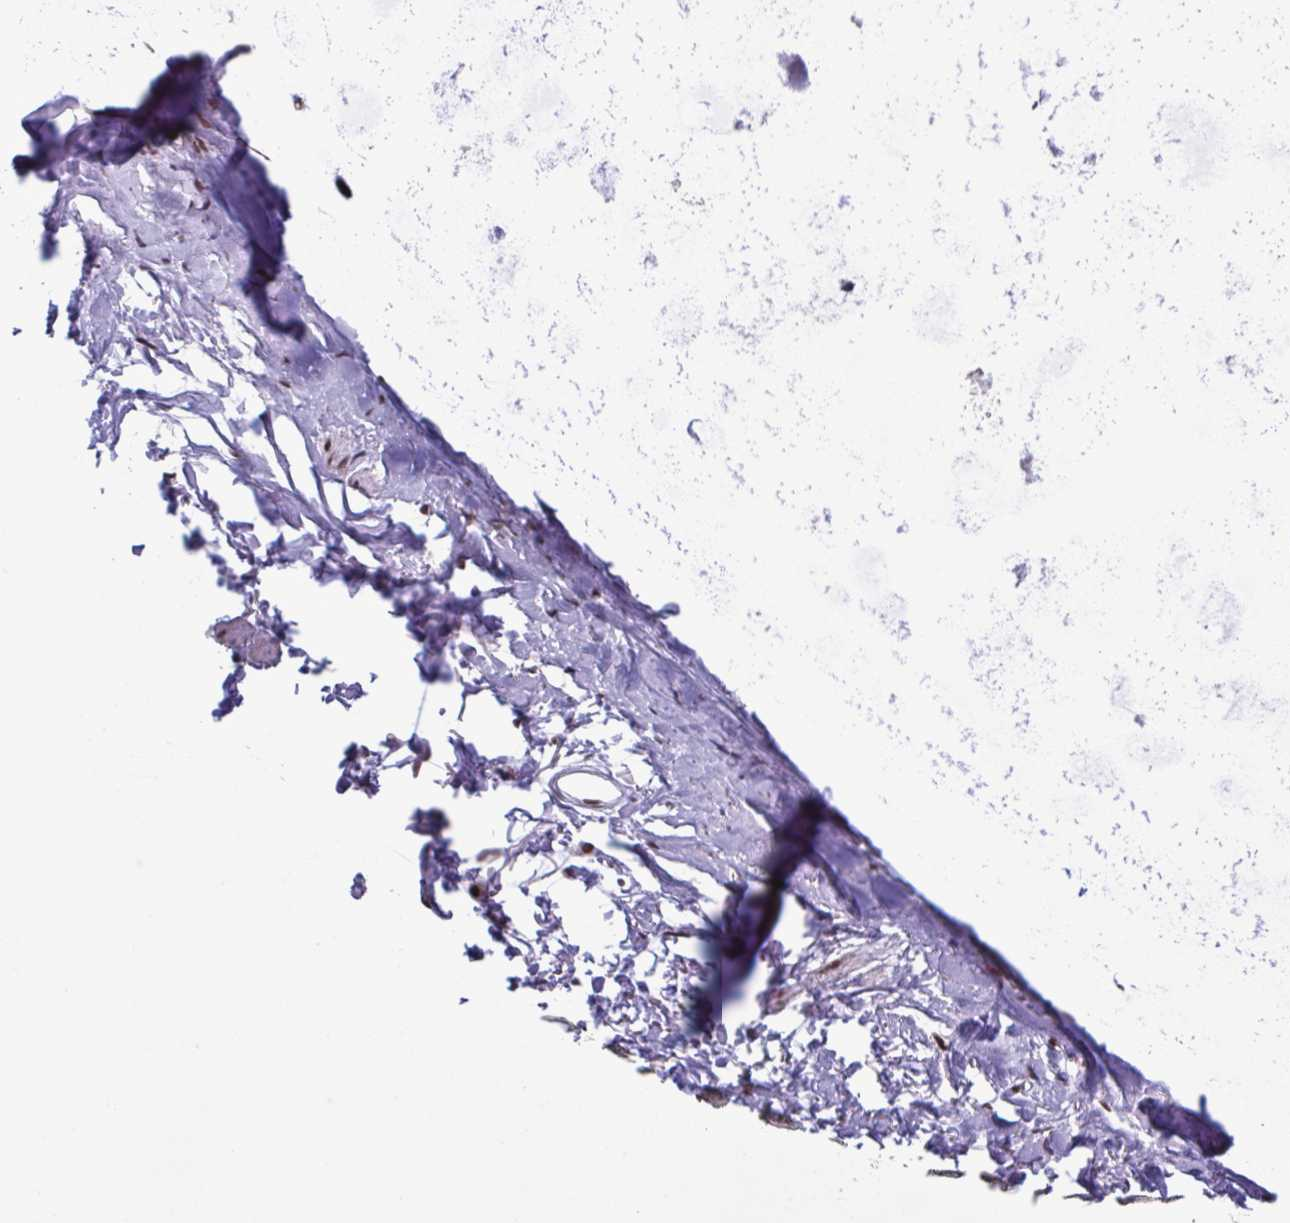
{"staining": {"intensity": "negative", "quantity": "none", "location": "none"}, "tissue": "soft tissue", "cell_type": "Fibroblasts", "image_type": "normal", "snomed": [{"axis": "morphology", "description": "Normal tissue, NOS"}, {"axis": "topography", "description": "Cartilage tissue"}, {"axis": "topography", "description": "Bronchus"}], "caption": "The immunohistochemistry (IHC) histopathology image has no significant expression in fibroblasts of soft tissue. (DAB (3,3'-diaminobenzidine) immunohistochemistry, high magnification).", "gene": "TIMM21", "patient": {"sex": "female", "age": 79}}